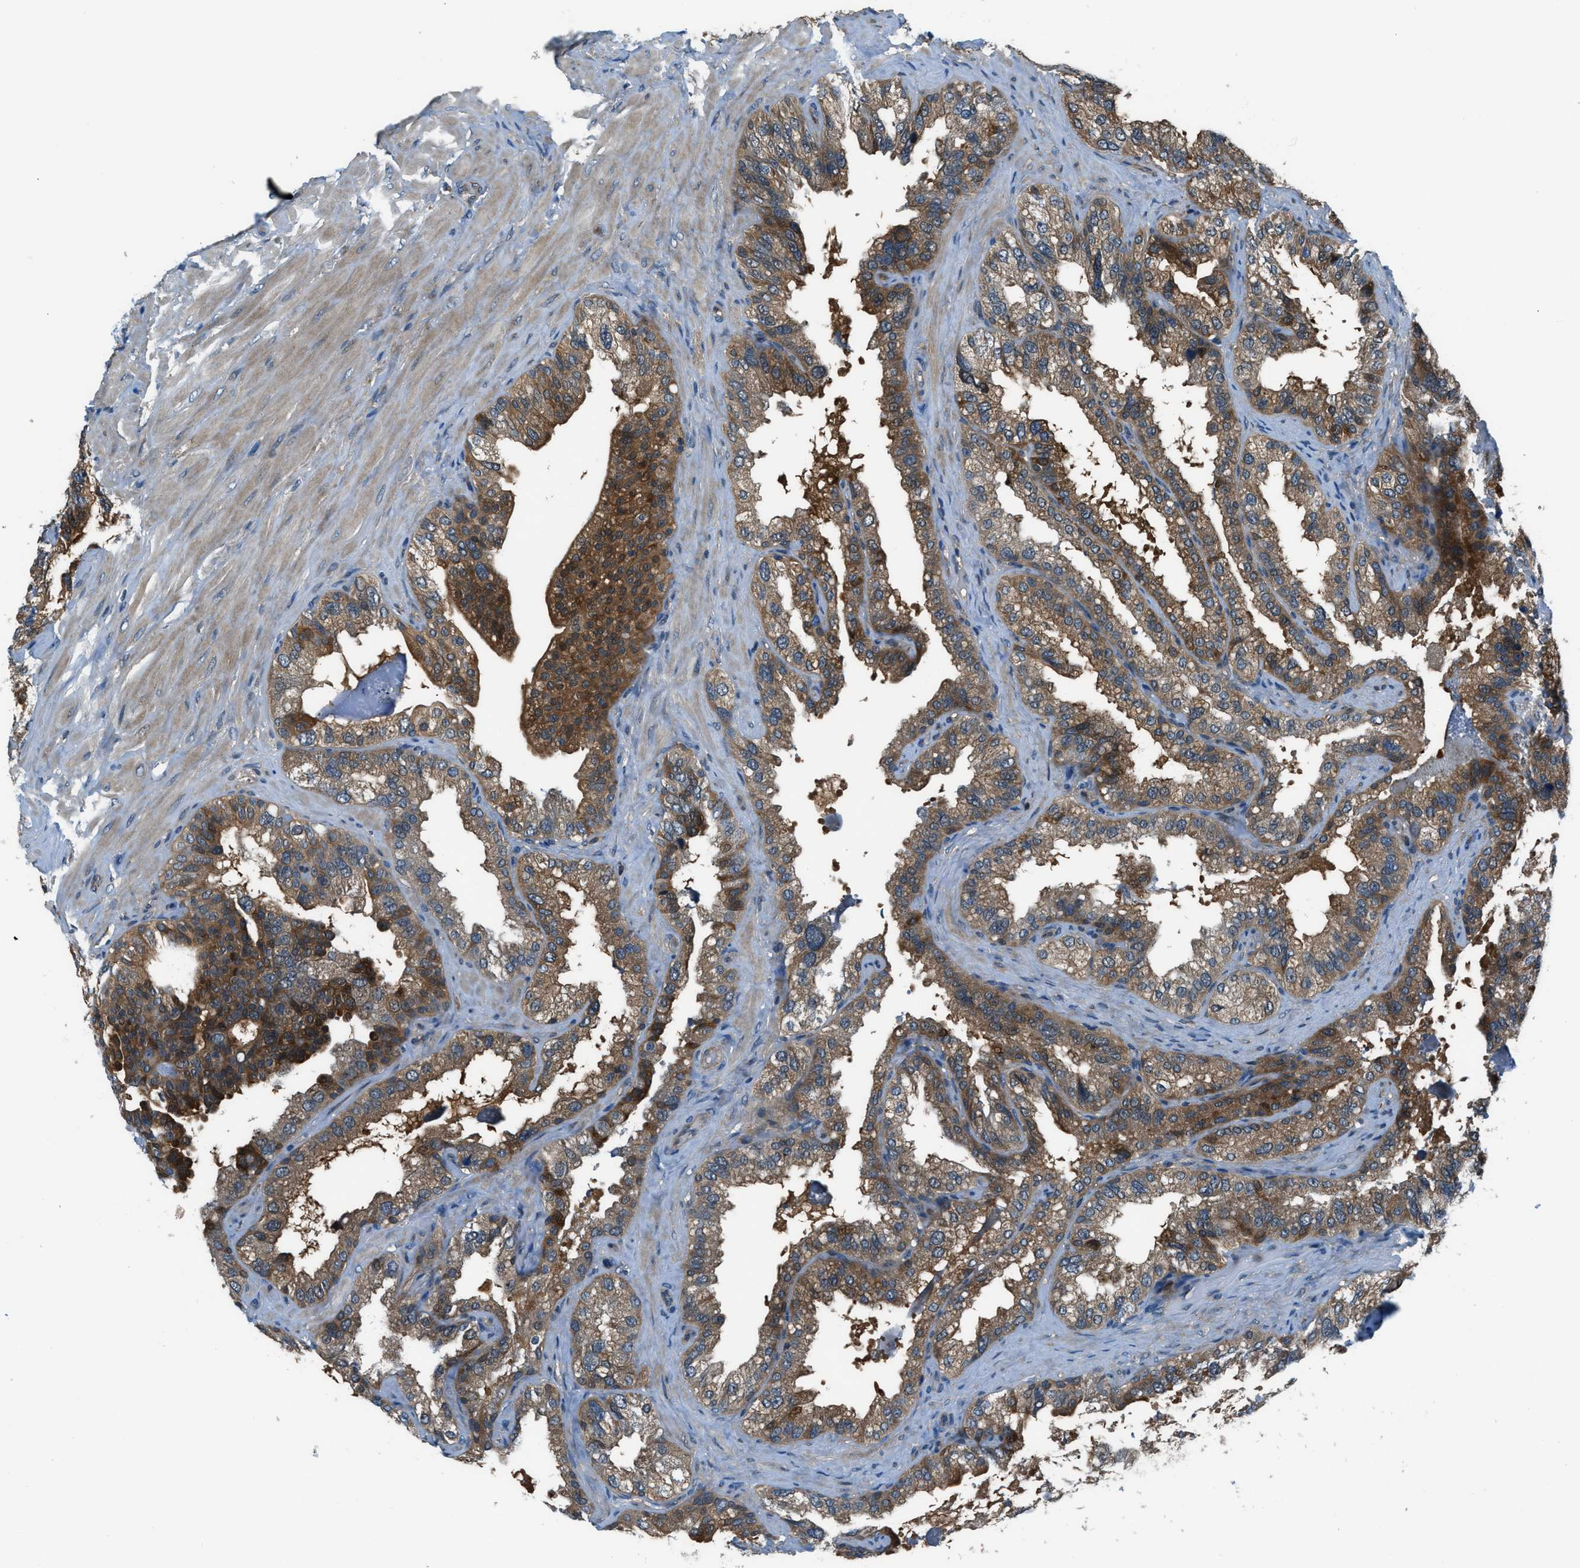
{"staining": {"intensity": "moderate", "quantity": "25%-75%", "location": "cytoplasmic/membranous"}, "tissue": "seminal vesicle", "cell_type": "Glandular cells", "image_type": "normal", "snomed": [{"axis": "morphology", "description": "Normal tissue, NOS"}, {"axis": "topography", "description": "Seminal veicle"}], "caption": "A brown stain highlights moderate cytoplasmic/membranous staining of a protein in glandular cells of benign seminal vesicle. (brown staining indicates protein expression, while blue staining denotes nuclei).", "gene": "HEBP2", "patient": {"sex": "male", "age": 68}}